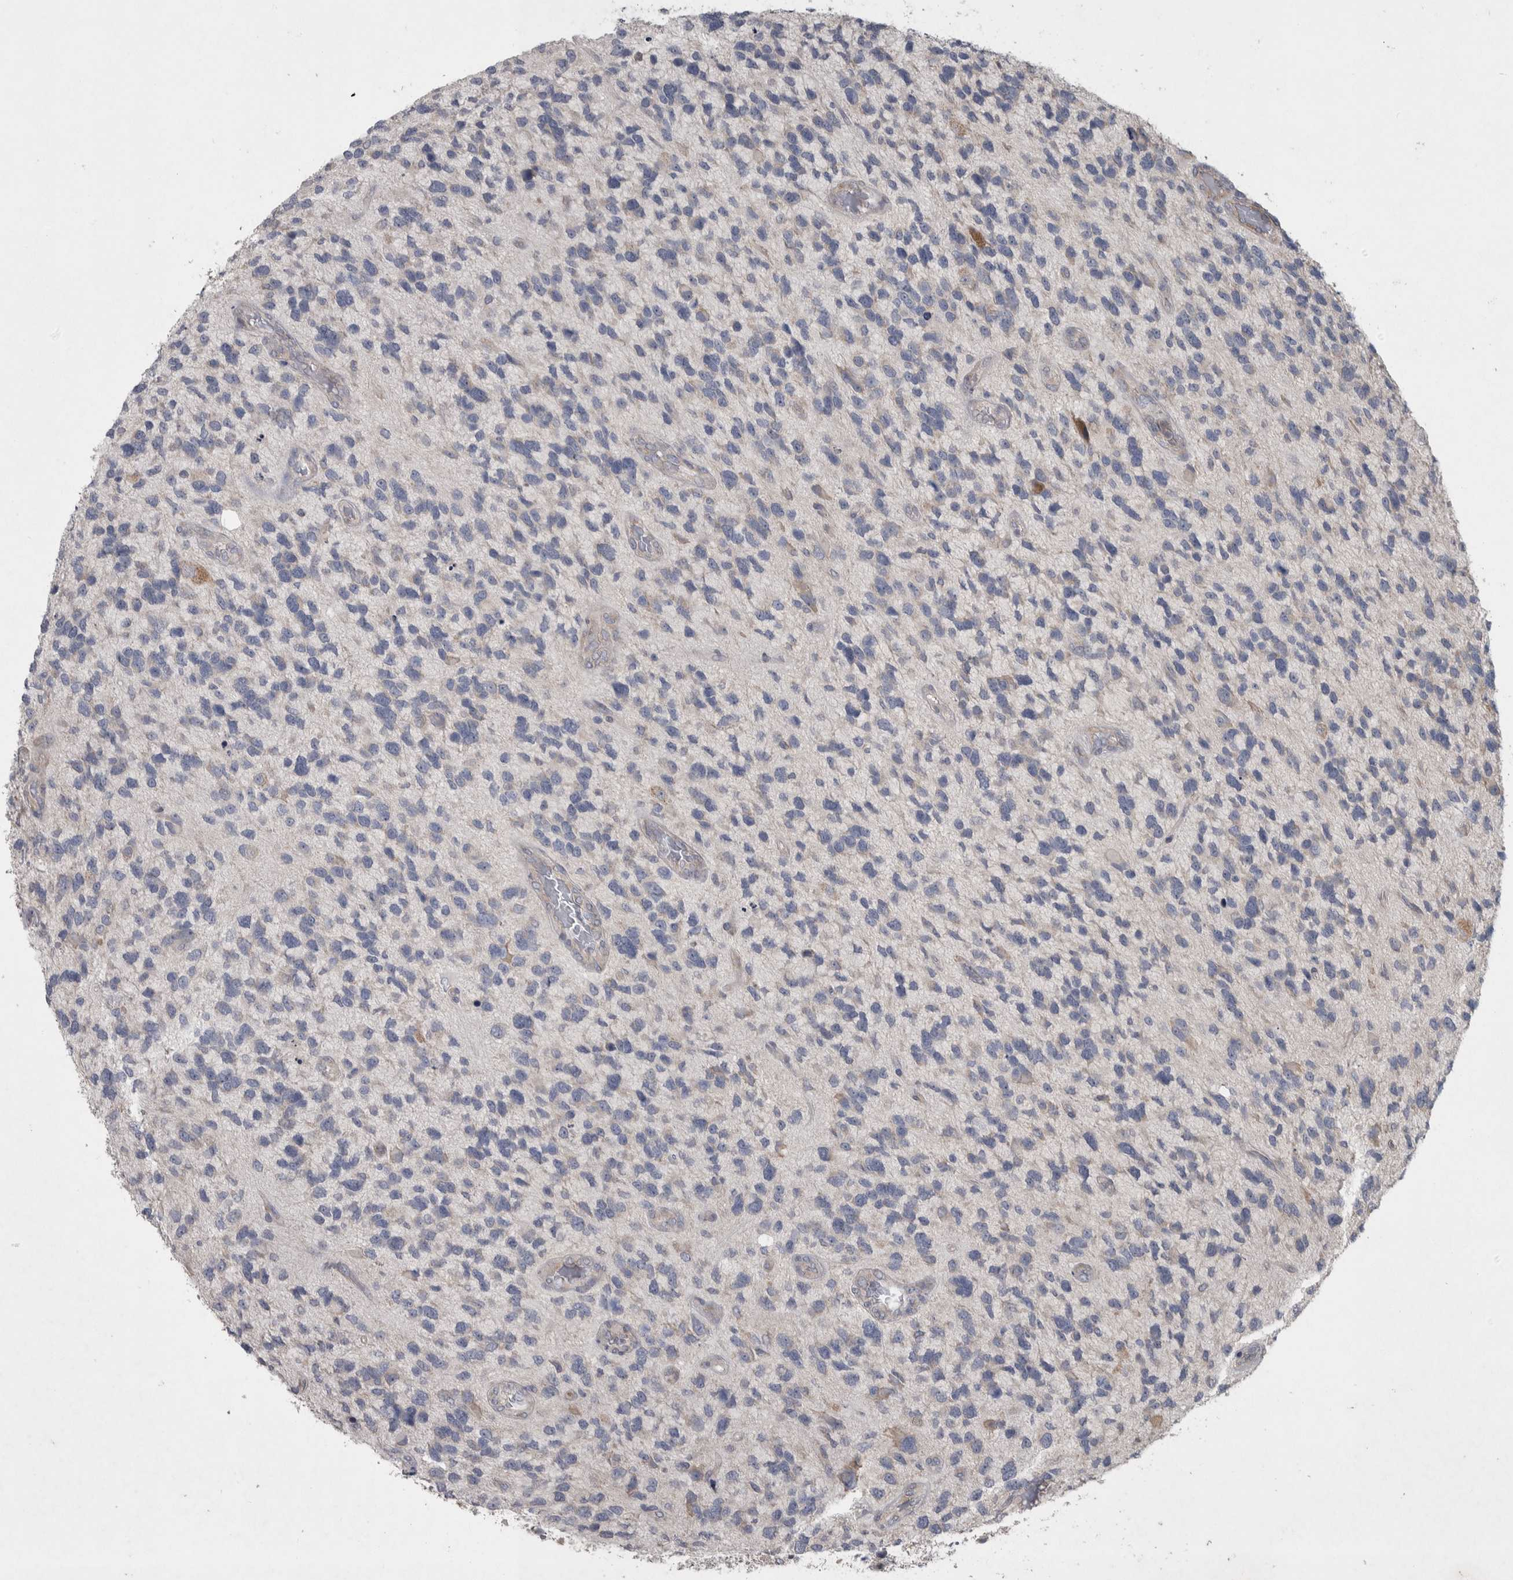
{"staining": {"intensity": "negative", "quantity": "none", "location": "none"}, "tissue": "glioma", "cell_type": "Tumor cells", "image_type": "cancer", "snomed": [{"axis": "morphology", "description": "Glioma, malignant, High grade"}, {"axis": "topography", "description": "Brain"}], "caption": "Immunohistochemical staining of human glioma reveals no significant expression in tumor cells. Brightfield microscopy of IHC stained with DAB (brown) and hematoxylin (blue), captured at high magnification.", "gene": "SRP68", "patient": {"sex": "female", "age": 58}}